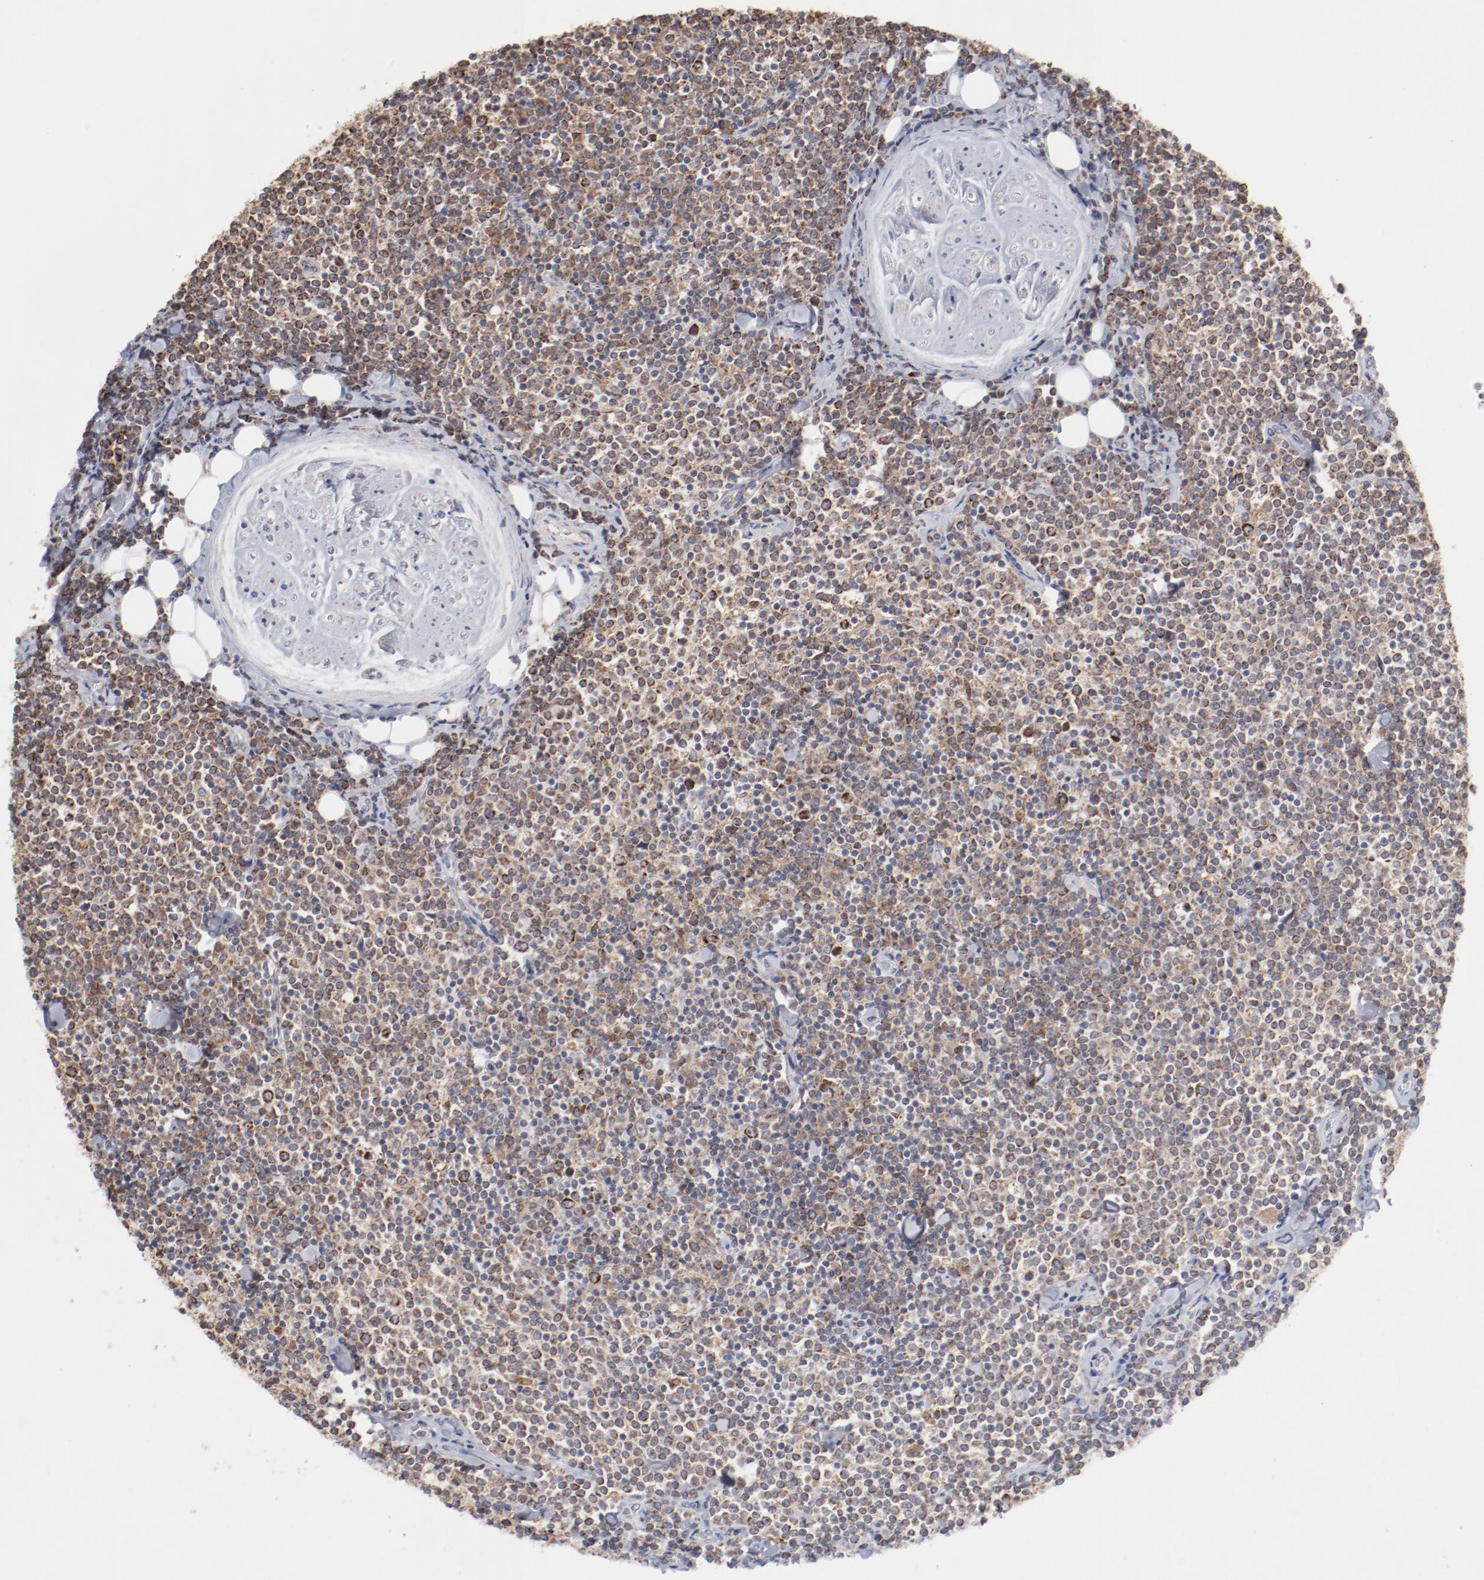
{"staining": {"intensity": "weak", "quantity": ">75%", "location": "cytoplasmic/membranous"}, "tissue": "lymphoma", "cell_type": "Tumor cells", "image_type": "cancer", "snomed": [{"axis": "morphology", "description": "Malignant lymphoma, non-Hodgkin's type, Low grade"}, {"axis": "topography", "description": "Soft tissue"}], "caption": "Malignant lymphoma, non-Hodgkin's type (low-grade) tissue displays weak cytoplasmic/membranous positivity in about >75% of tumor cells", "gene": "PPFIBP2", "patient": {"sex": "male", "age": 92}}